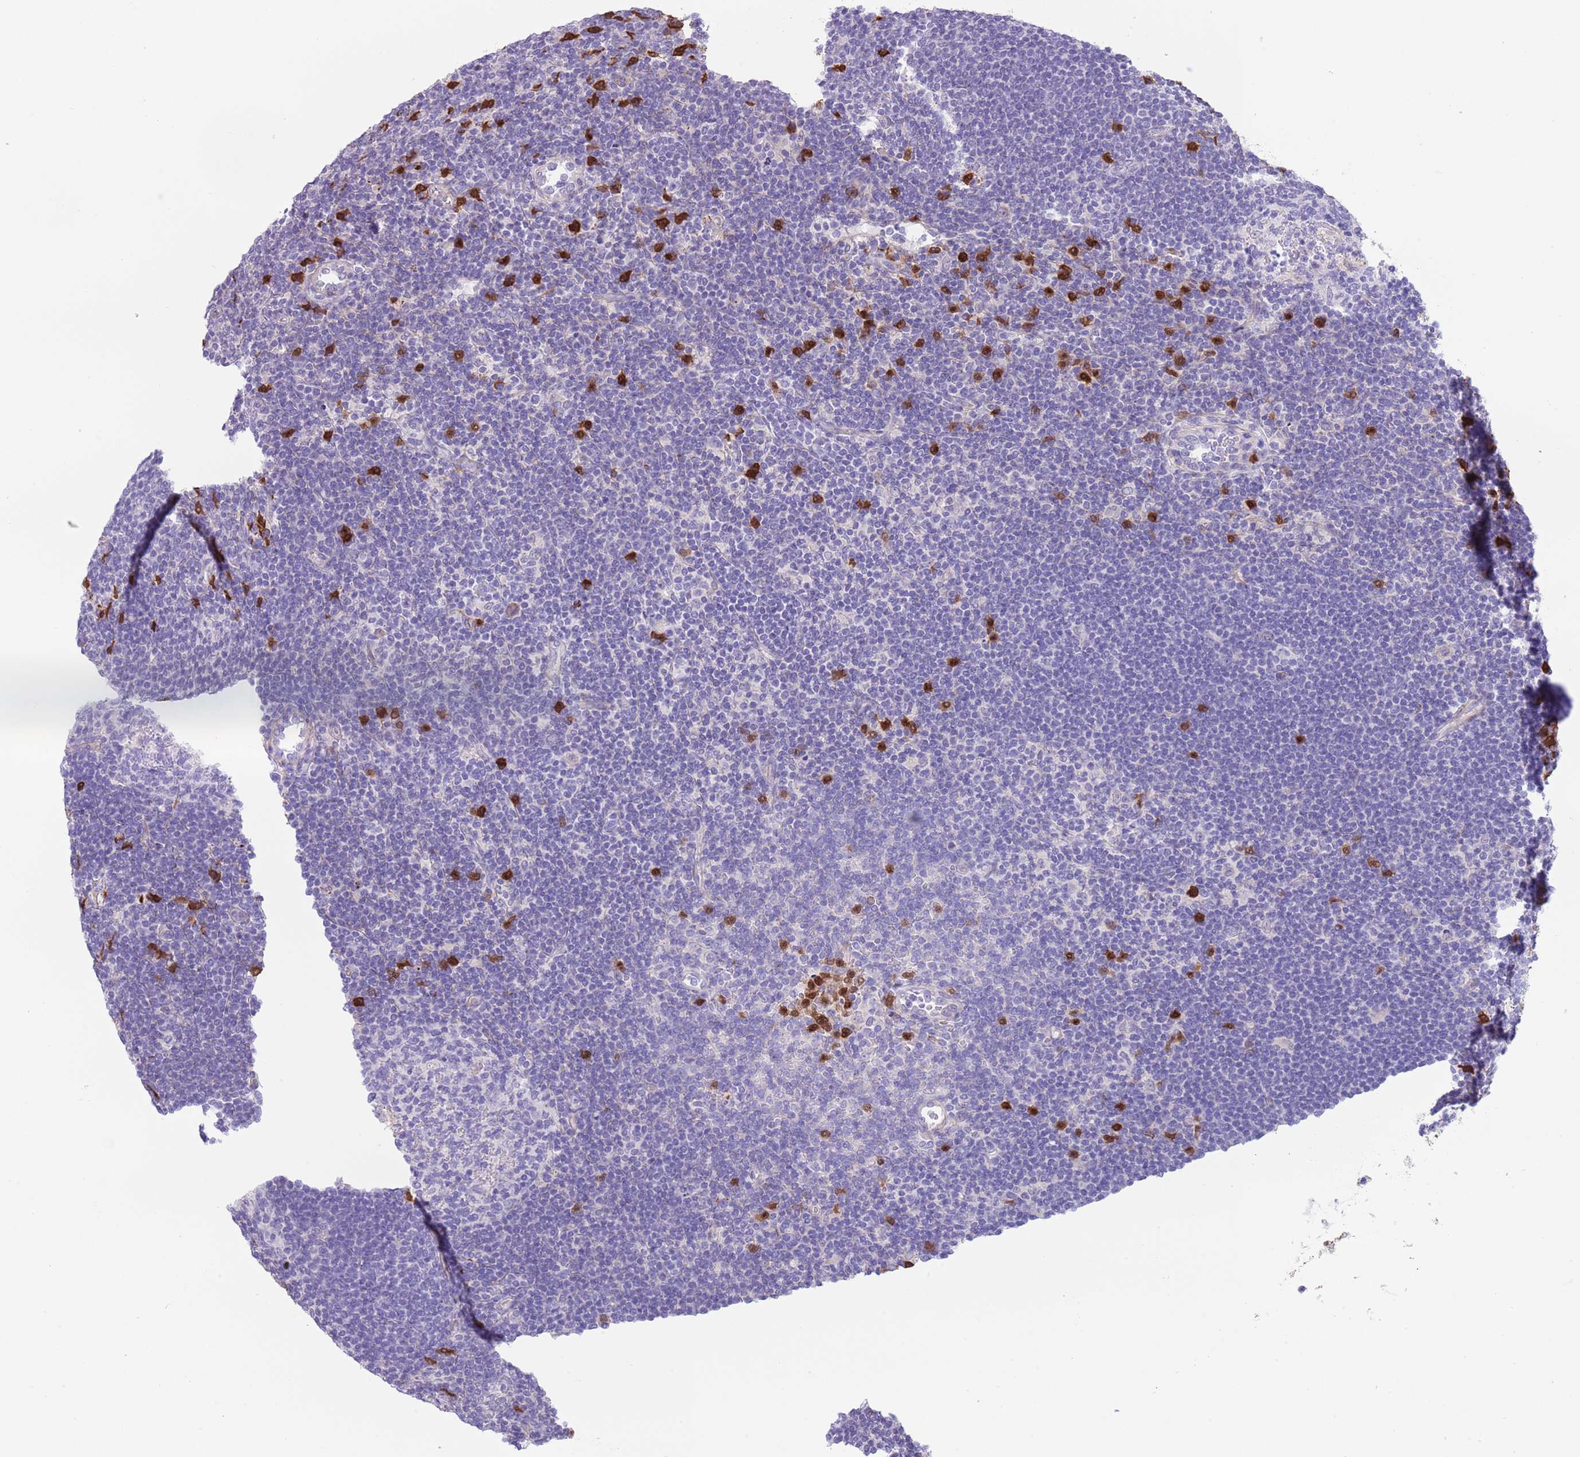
{"staining": {"intensity": "negative", "quantity": "none", "location": "none"}, "tissue": "lymphoma", "cell_type": "Tumor cells", "image_type": "cancer", "snomed": [{"axis": "morphology", "description": "Hodgkin's disease, NOS"}, {"axis": "topography", "description": "Lymph node"}], "caption": "IHC image of Hodgkin's disease stained for a protein (brown), which shows no staining in tumor cells.", "gene": "TSGA13", "patient": {"sex": "female", "age": 57}}